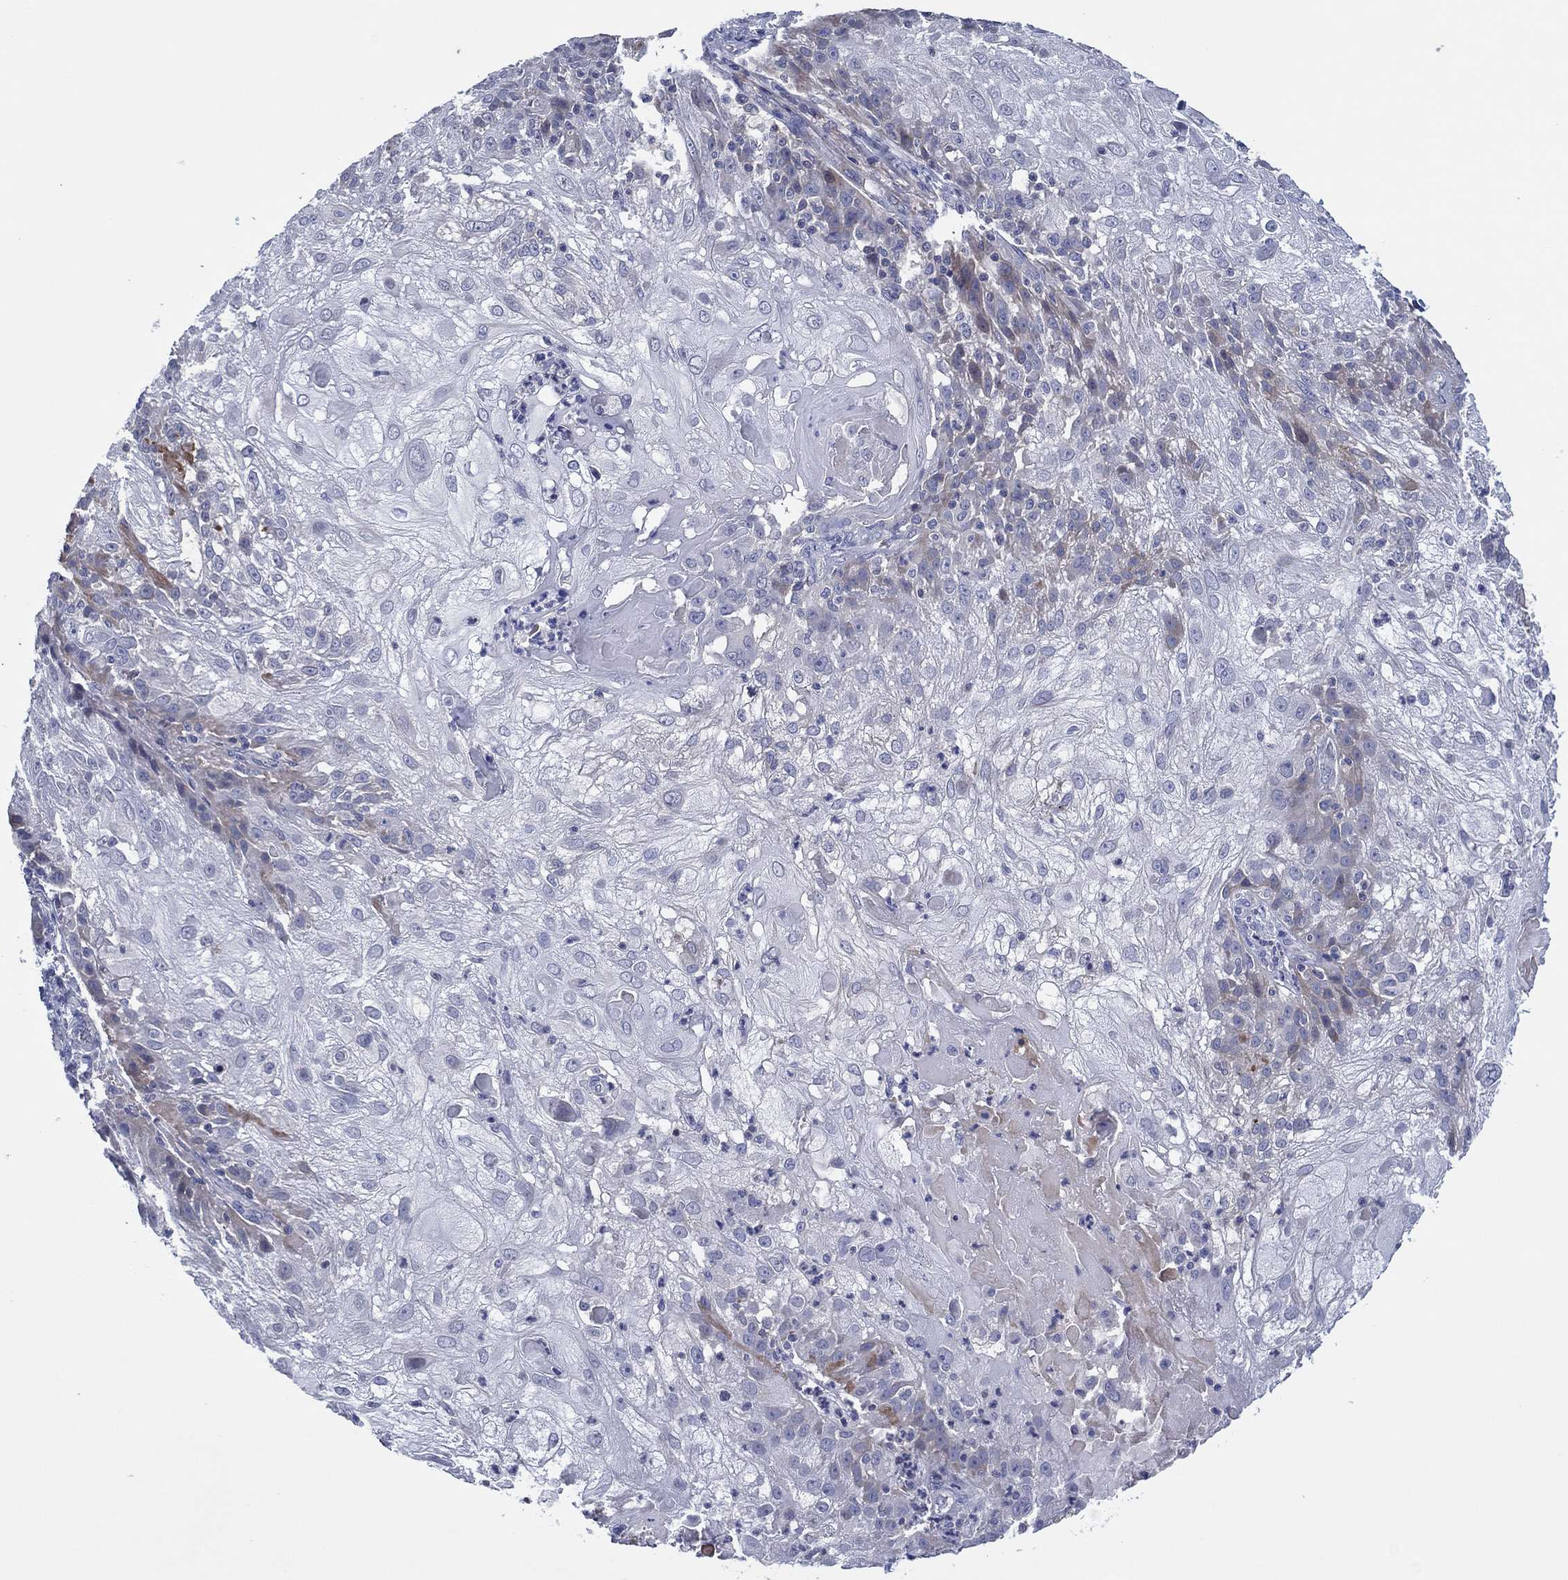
{"staining": {"intensity": "negative", "quantity": "none", "location": "none"}, "tissue": "skin cancer", "cell_type": "Tumor cells", "image_type": "cancer", "snomed": [{"axis": "morphology", "description": "Normal tissue, NOS"}, {"axis": "morphology", "description": "Squamous cell carcinoma, NOS"}, {"axis": "topography", "description": "Skin"}], "caption": "Micrograph shows no significant protein expression in tumor cells of skin cancer. (Stains: DAB (3,3'-diaminobenzidine) immunohistochemistry (IHC) with hematoxylin counter stain, Microscopy: brightfield microscopy at high magnification).", "gene": "TRIM31", "patient": {"sex": "female", "age": 83}}